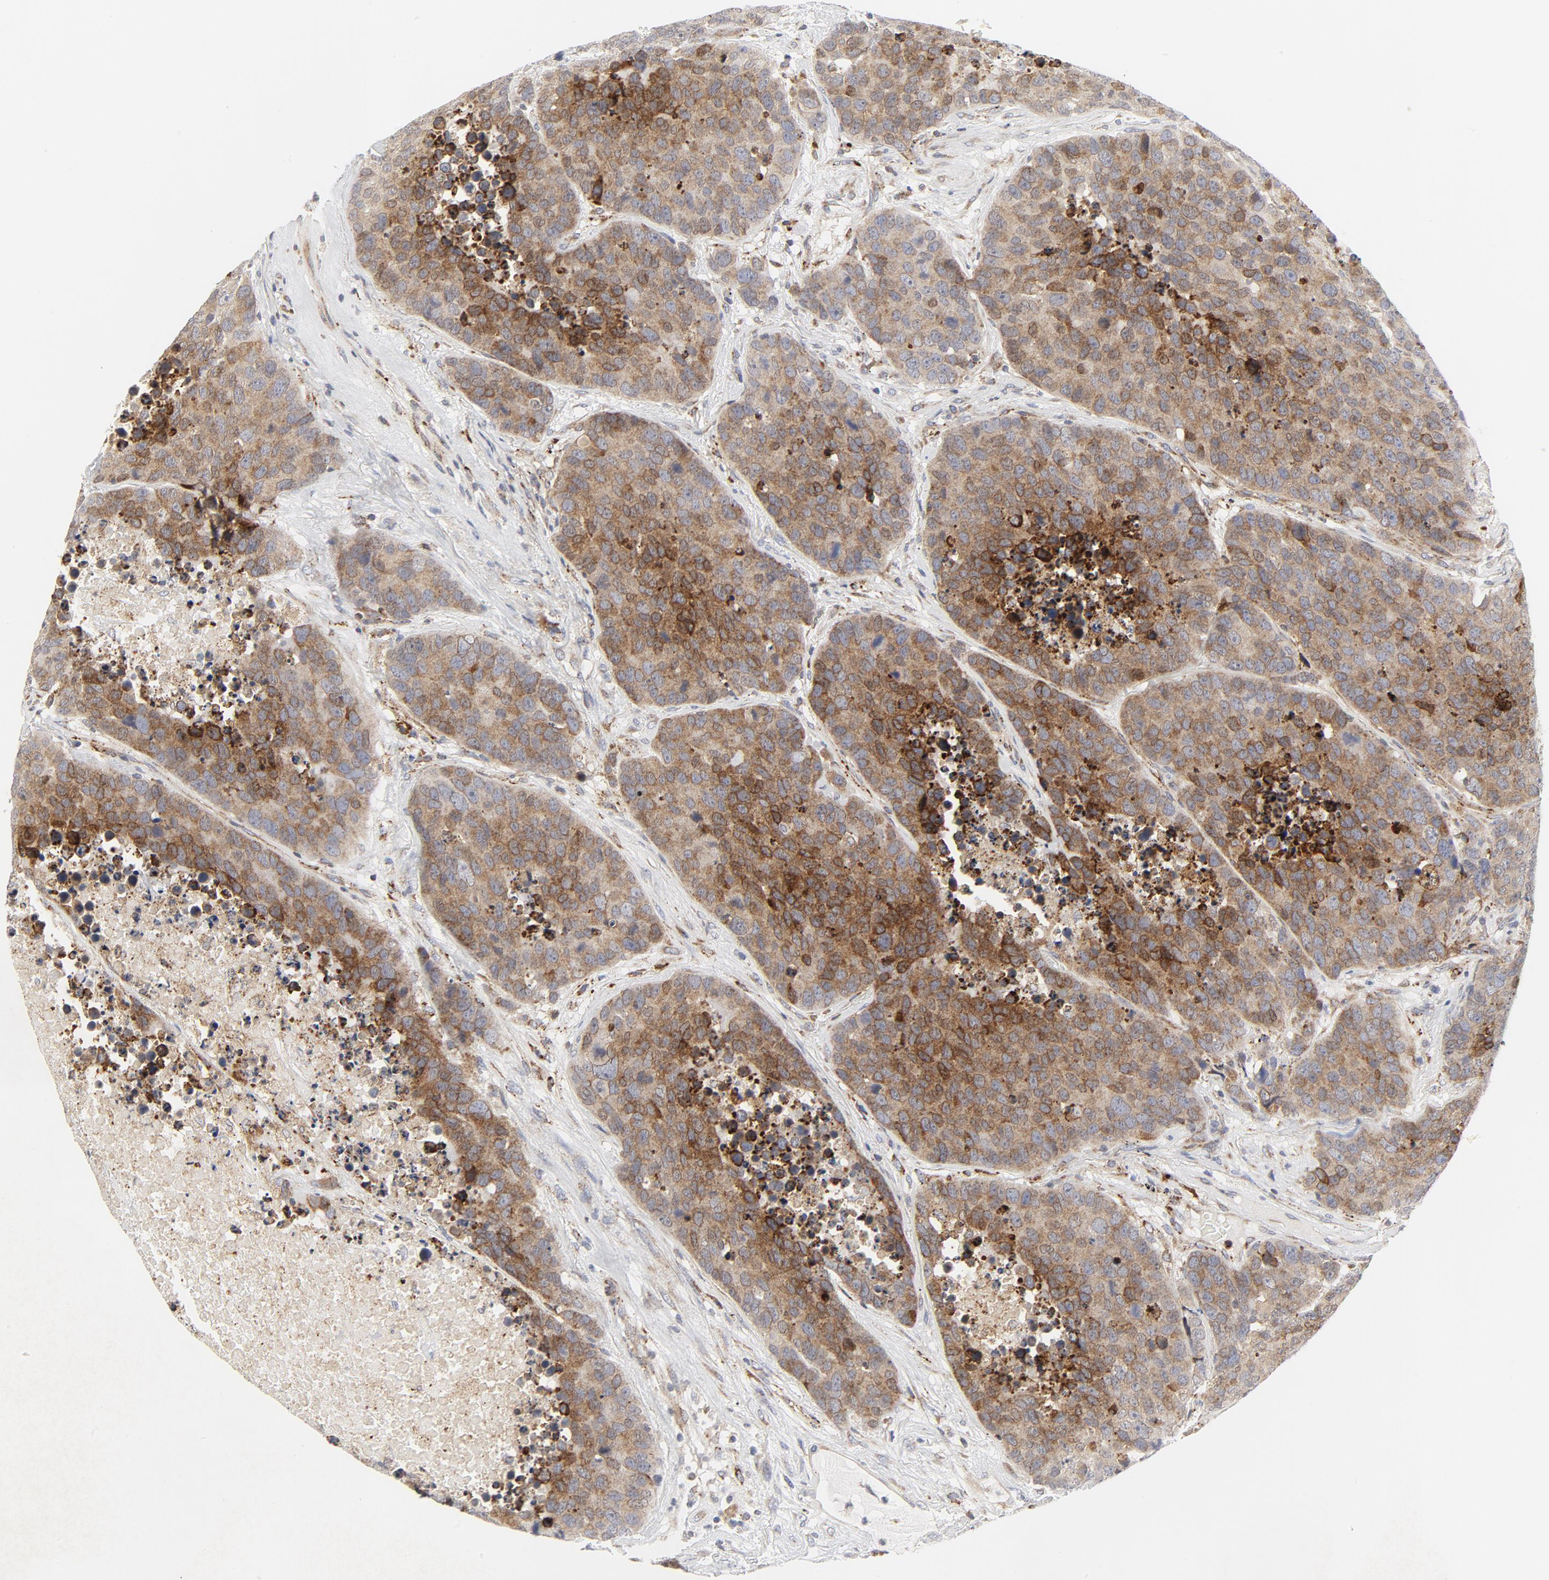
{"staining": {"intensity": "moderate", "quantity": ">75%", "location": "cytoplasmic/membranous"}, "tissue": "carcinoid", "cell_type": "Tumor cells", "image_type": "cancer", "snomed": [{"axis": "morphology", "description": "Carcinoid, malignant, NOS"}, {"axis": "topography", "description": "Lung"}], "caption": "The photomicrograph reveals staining of carcinoid, revealing moderate cytoplasmic/membranous protein positivity (brown color) within tumor cells.", "gene": "LRP6", "patient": {"sex": "male", "age": 60}}